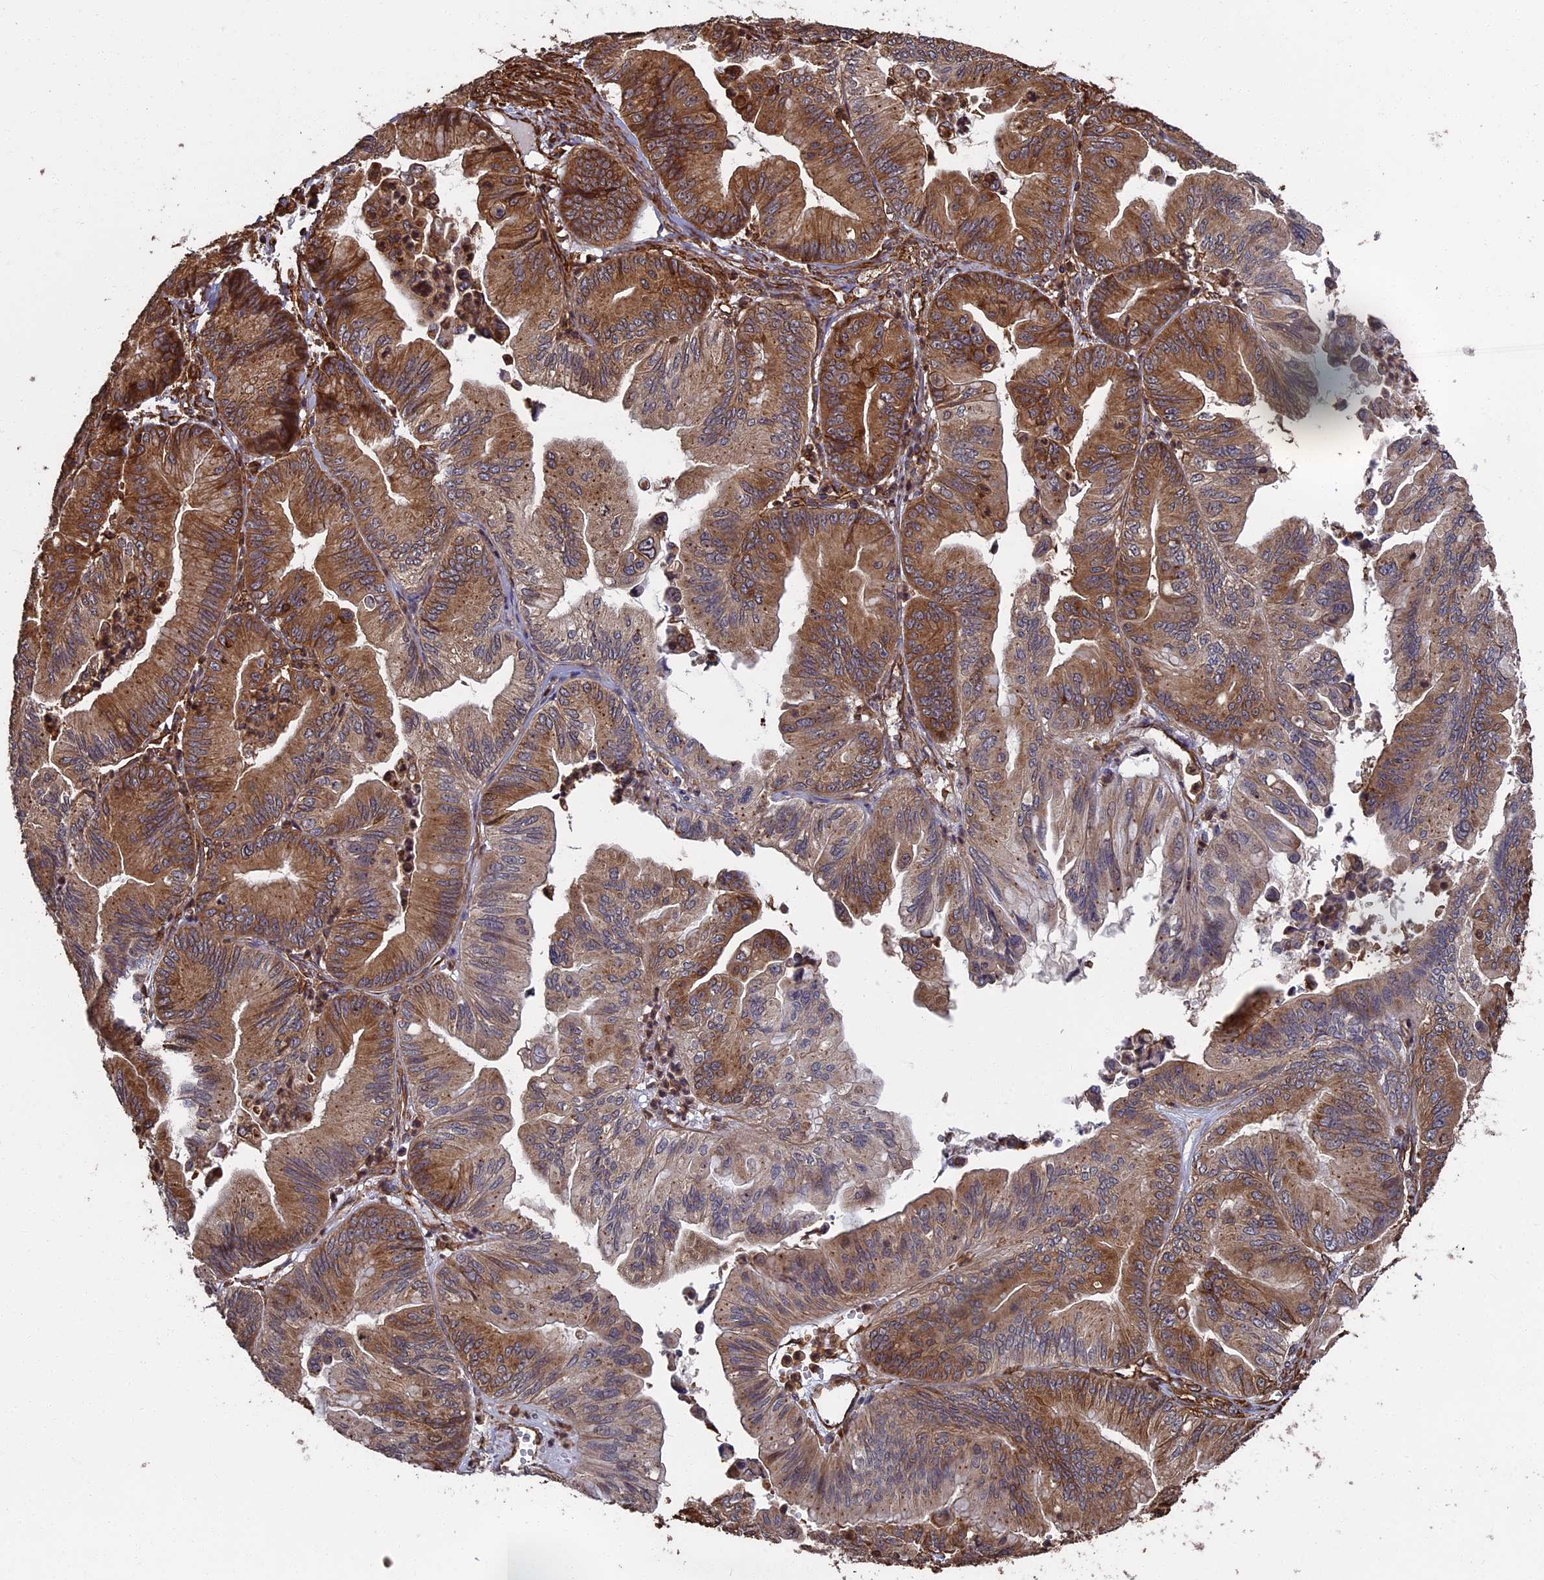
{"staining": {"intensity": "moderate", "quantity": ">75%", "location": "cytoplasmic/membranous"}, "tissue": "ovarian cancer", "cell_type": "Tumor cells", "image_type": "cancer", "snomed": [{"axis": "morphology", "description": "Cystadenocarcinoma, mucinous, NOS"}, {"axis": "topography", "description": "Ovary"}], "caption": "This is a photomicrograph of IHC staining of ovarian cancer (mucinous cystadenocarcinoma), which shows moderate positivity in the cytoplasmic/membranous of tumor cells.", "gene": "CCDC124", "patient": {"sex": "female", "age": 71}}